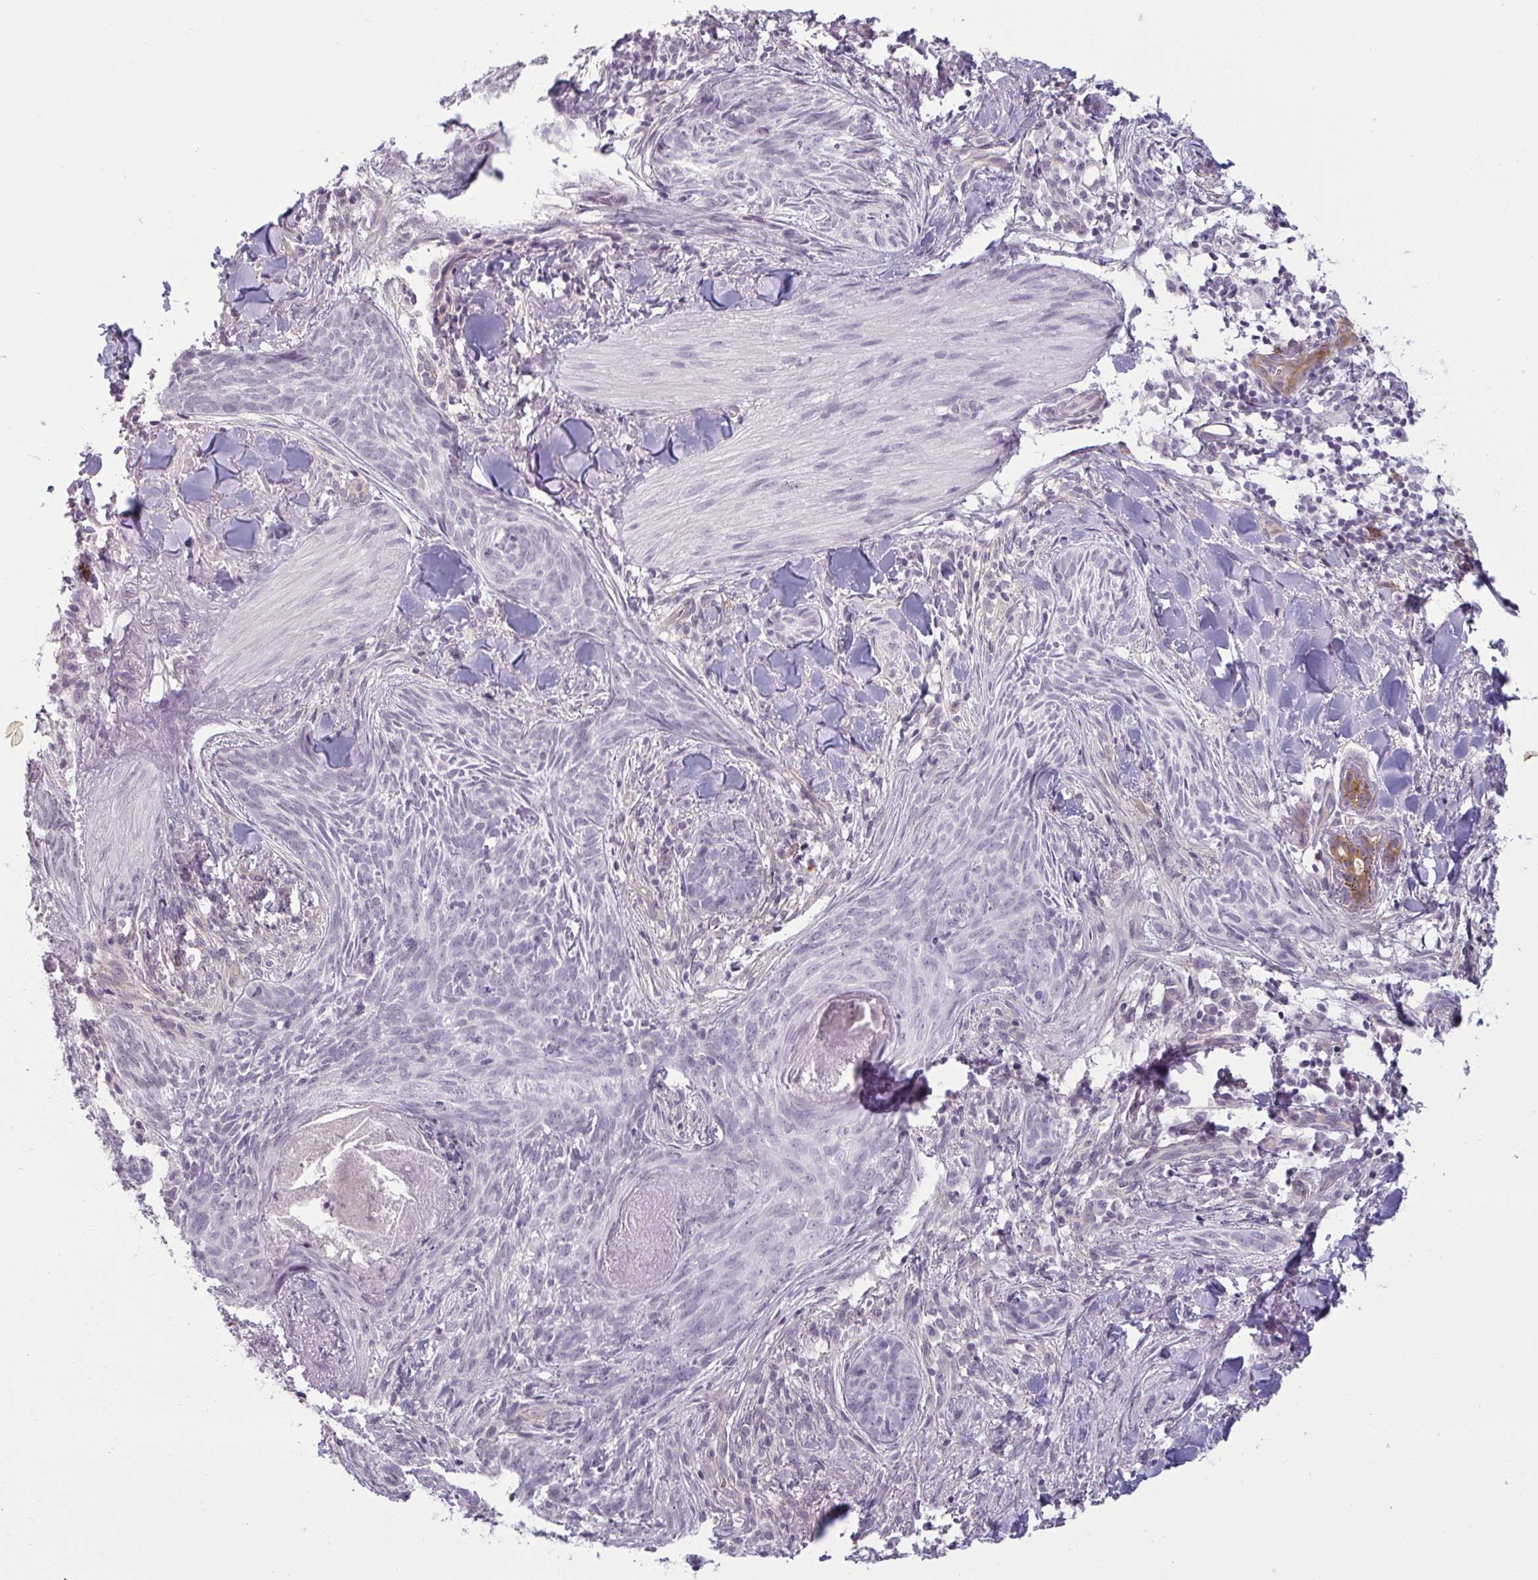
{"staining": {"intensity": "negative", "quantity": "none", "location": "none"}, "tissue": "skin cancer", "cell_type": "Tumor cells", "image_type": "cancer", "snomed": [{"axis": "morphology", "description": "Basal cell carcinoma"}, {"axis": "topography", "description": "Skin"}], "caption": "This image is of skin cancer stained with immunohistochemistry to label a protein in brown with the nuclei are counter-stained blue. There is no positivity in tumor cells.", "gene": "TBC1D4", "patient": {"sex": "female", "age": 93}}